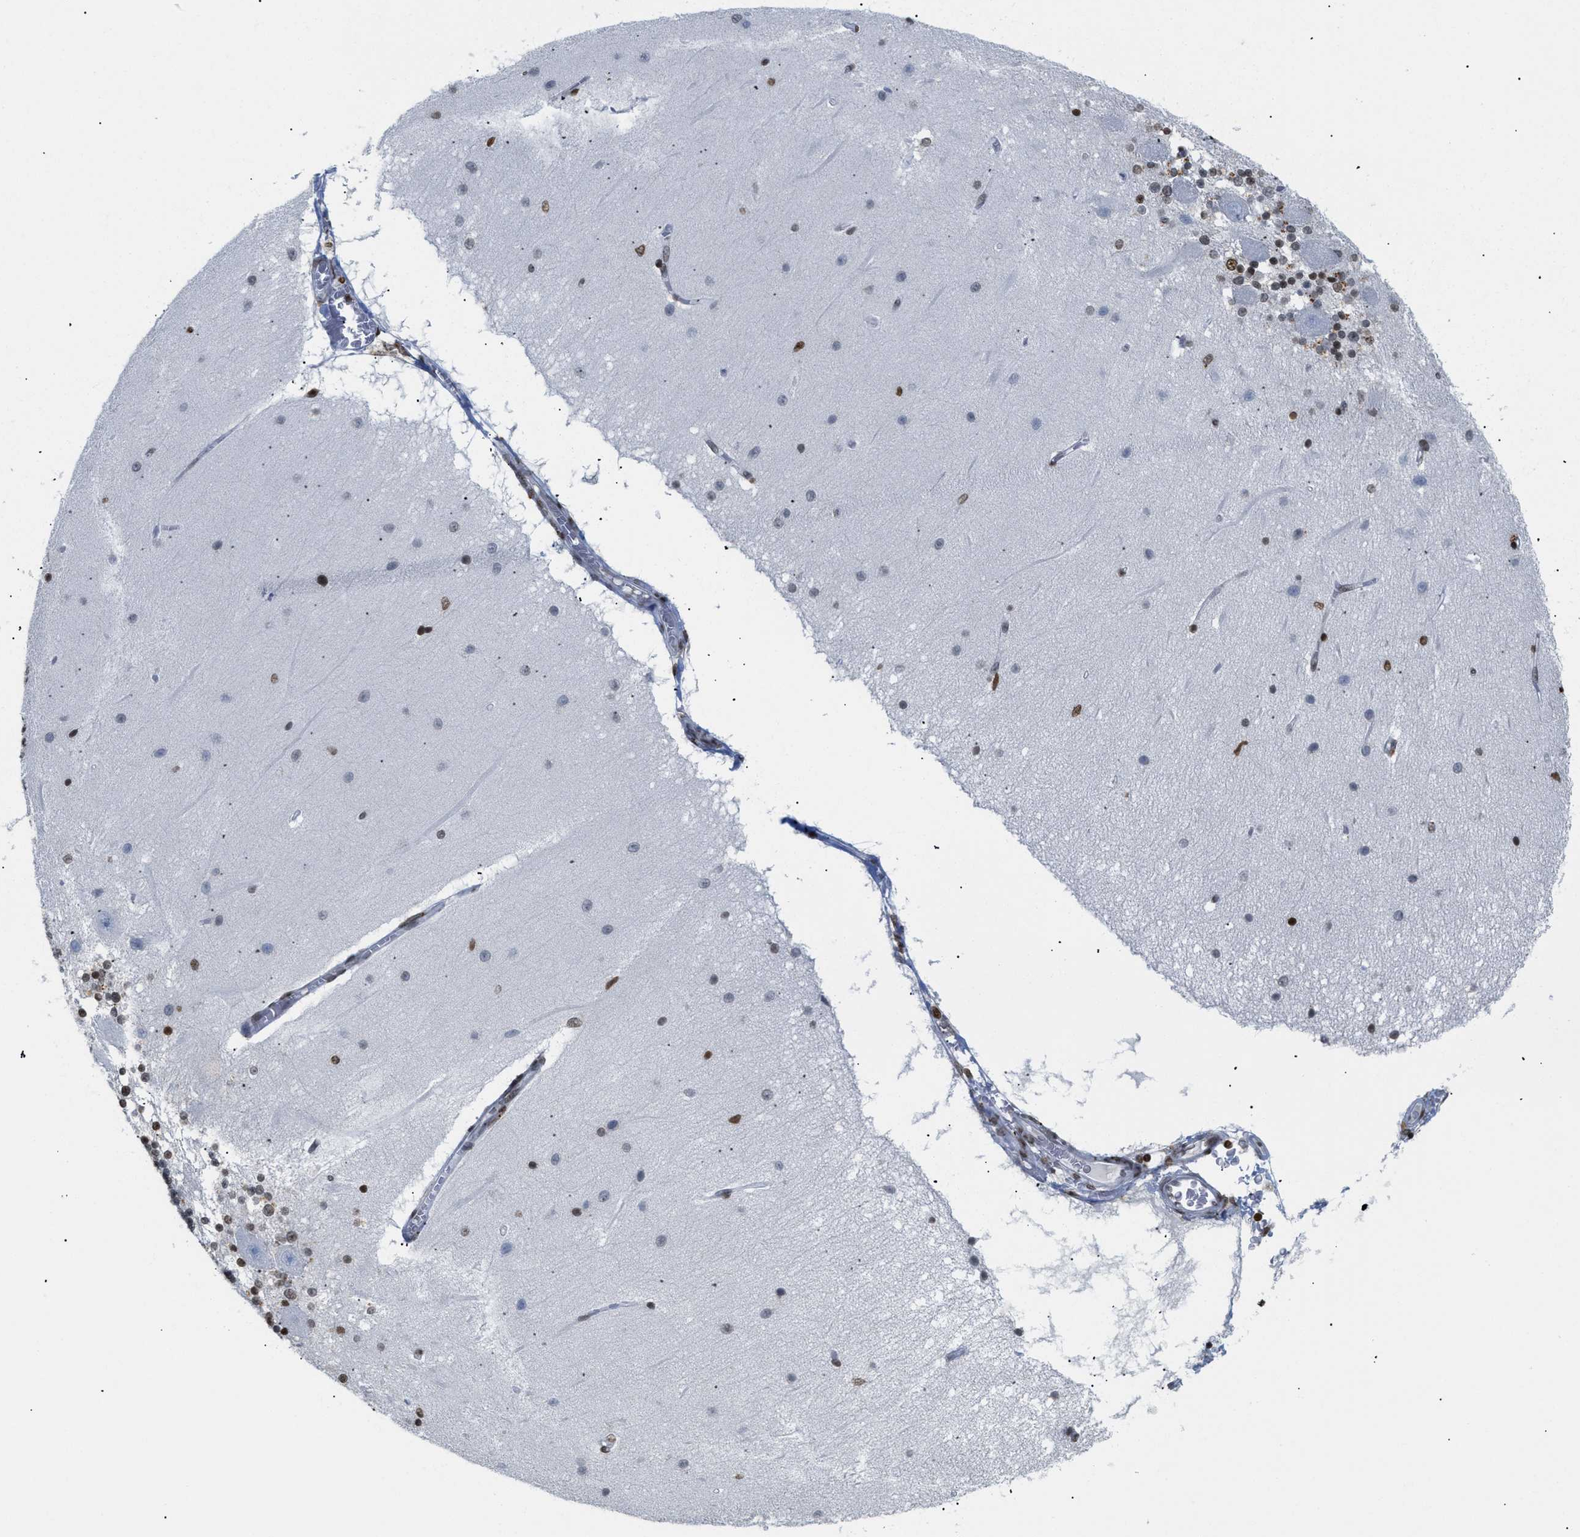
{"staining": {"intensity": "weak", "quantity": "25%-75%", "location": "nuclear"}, "tissue": "cerebellum", "cell_type": "Cells in granular layer", "image_type": "normal", "snomed": [{"axis": "morphology", "description": "Normal tissue, NOS"}, {"axis": "topography", "description": "Cerebellum"}], "caption": "Immunohistochemistry (DAB (3,3'-diaminobenzidine)) staining of normal cerebellum reveals weak nuclear protein positivity in approximately 25%-75% of cells in granular layer.", "gene": "HMGN2", "patient": {"sex": "female", "age": 54}}